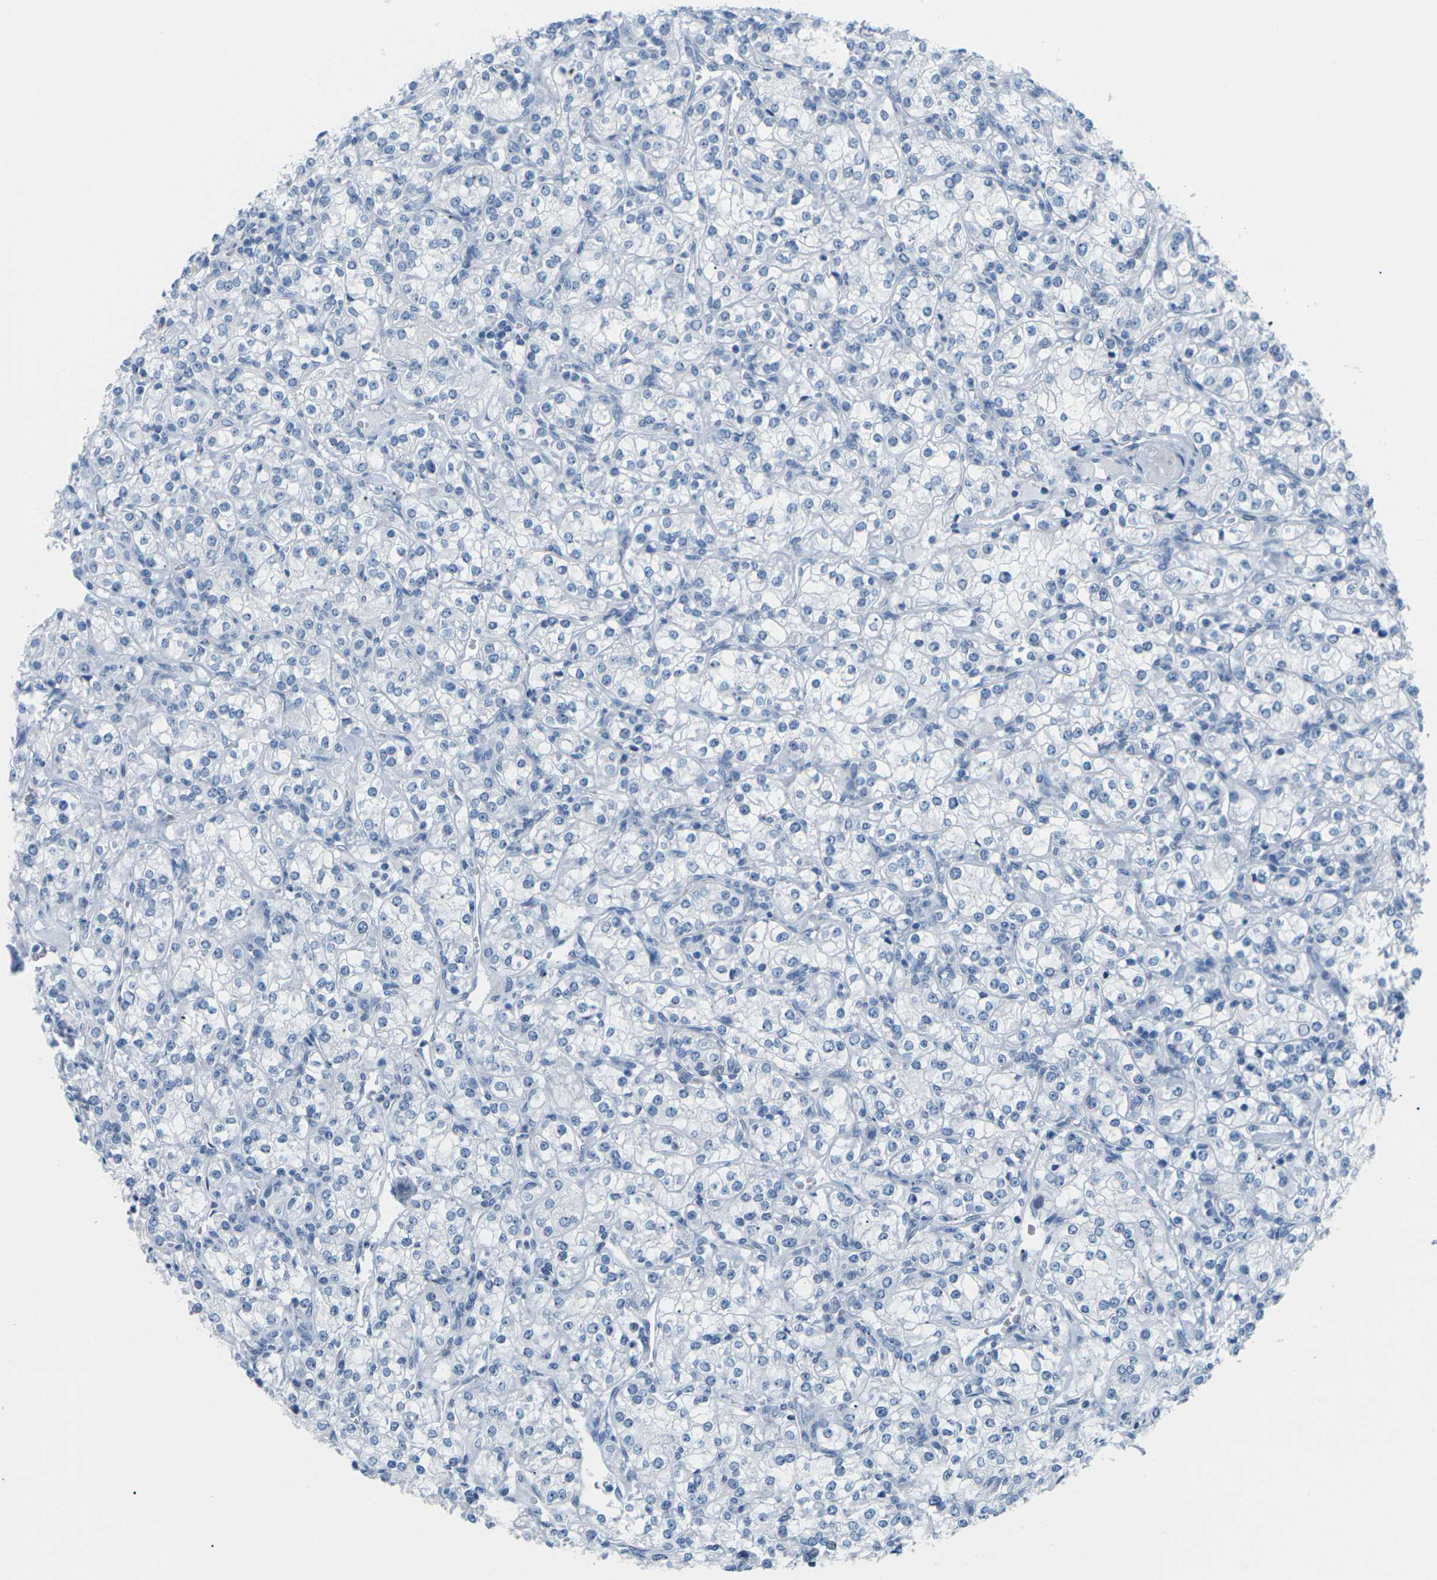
{"staining": {"intensity": "negative", "quantity": "none", "location": "none"}, "tissue": "renal cancer", "cell_type": "Tumor cells", "image_type": "cancer", "snomed": [{"axis": "morphology", "description": "Adenocarcinoma, NOS"}, {"axis": "topography", "description": "Kidney"}], "caption": "Human adenocarcinoma (renal) stained for a protein using IHC exhibits no positivity in tumor cells.", "gene": "SLC12A1", "patient": {"sex": "male", "age": 77}}